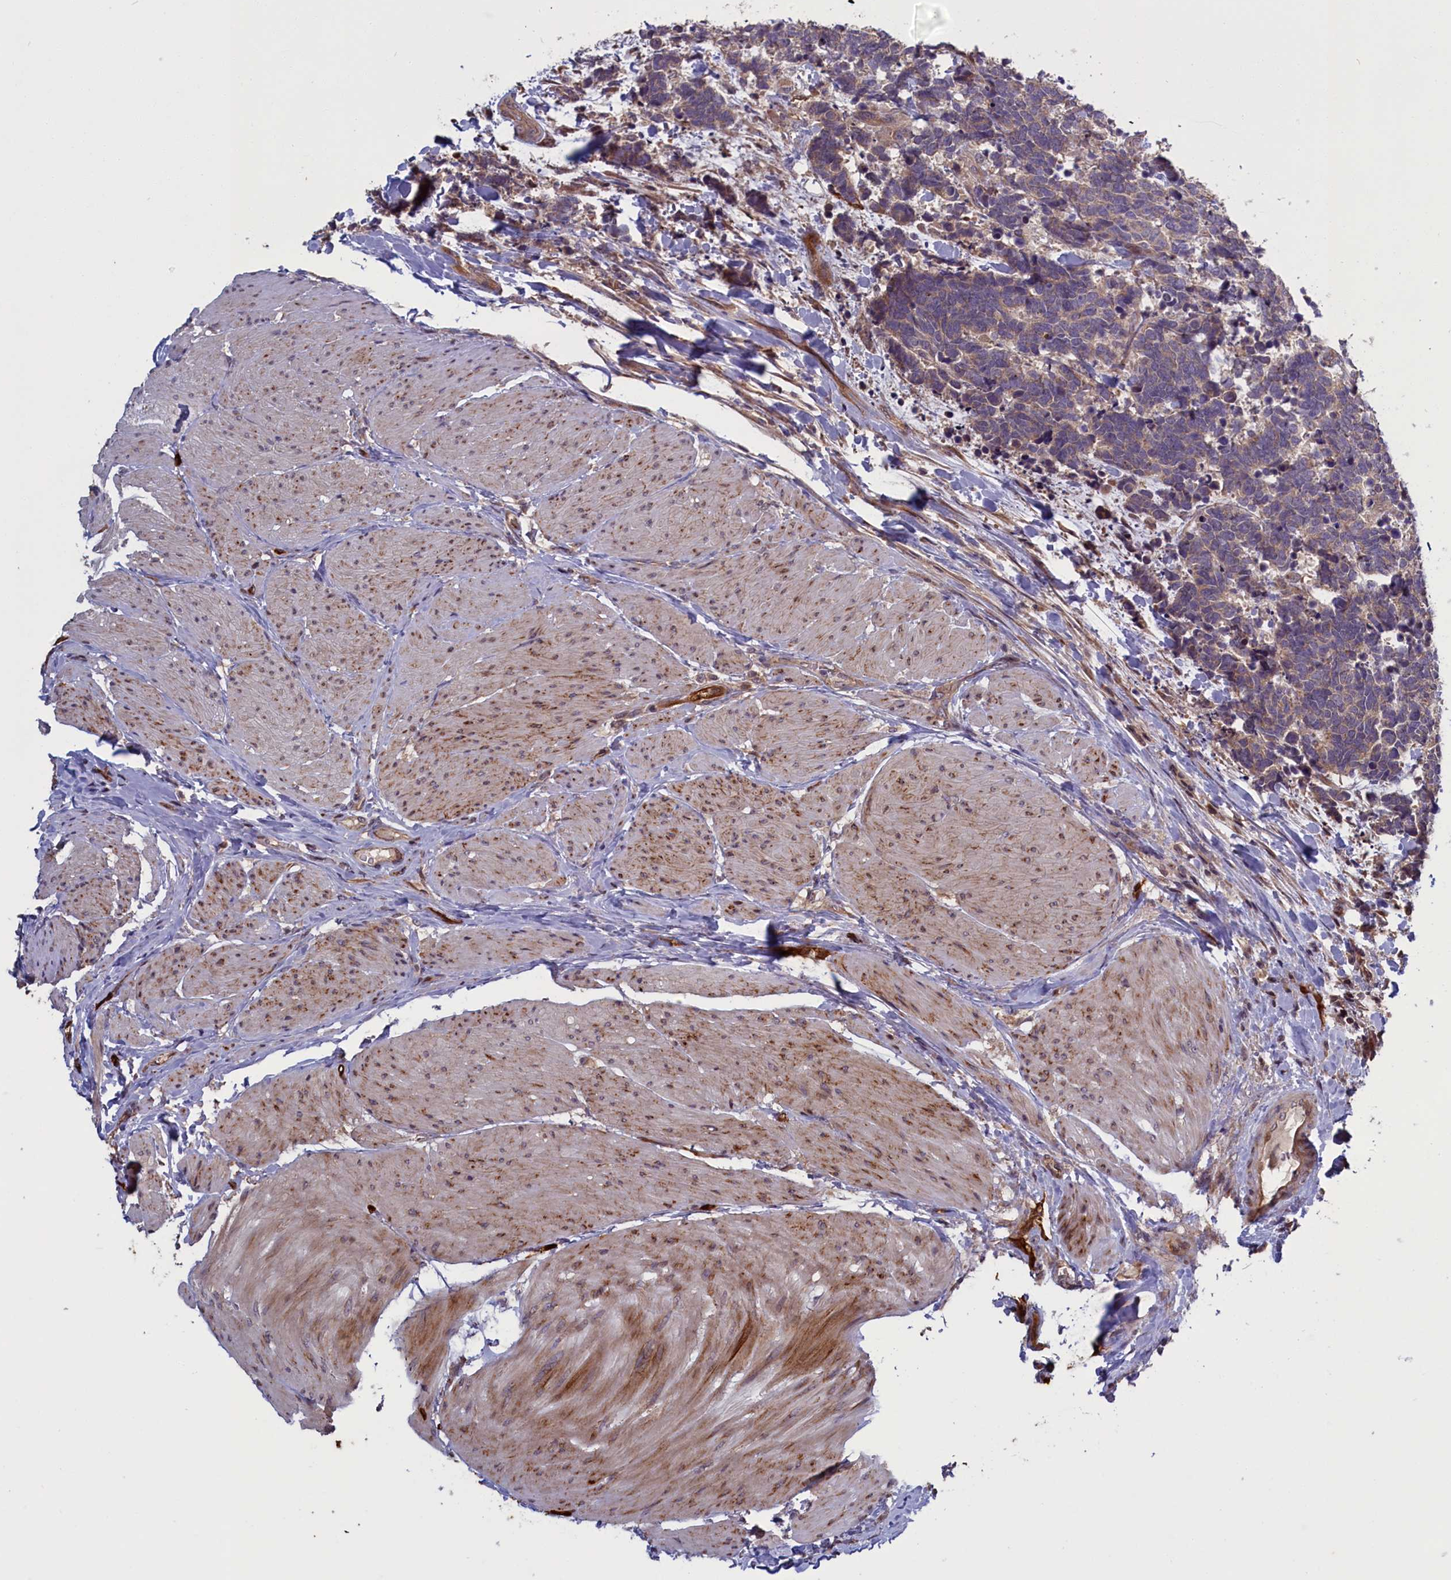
{"staining": {"intensity": "weak", "quantity": "25%-75%", "location": "cytoplasmic/membranous"}, "tissue": "carcinoid", "cell_type": "Tumor cells", "image_type": "cancer", "snomed": [{"axis": "morphology", "description": "Carcinoma, NOS"}, {"axis": "morphology", "description": "Carcinoid, malignant, NOS"}, {"axis": "topography", "description": "Urinary bladder"}], "caption": "This photomicrograph demonstrates carcinoid stained with IHC to label a protein in brown. The cytoplasmic/membranous of tumor cells show weak positivity for the protein. Nuclei are counter-stained blue.", "gene": "DENND1B", "patient": {"sex": "male", "age": 57}}